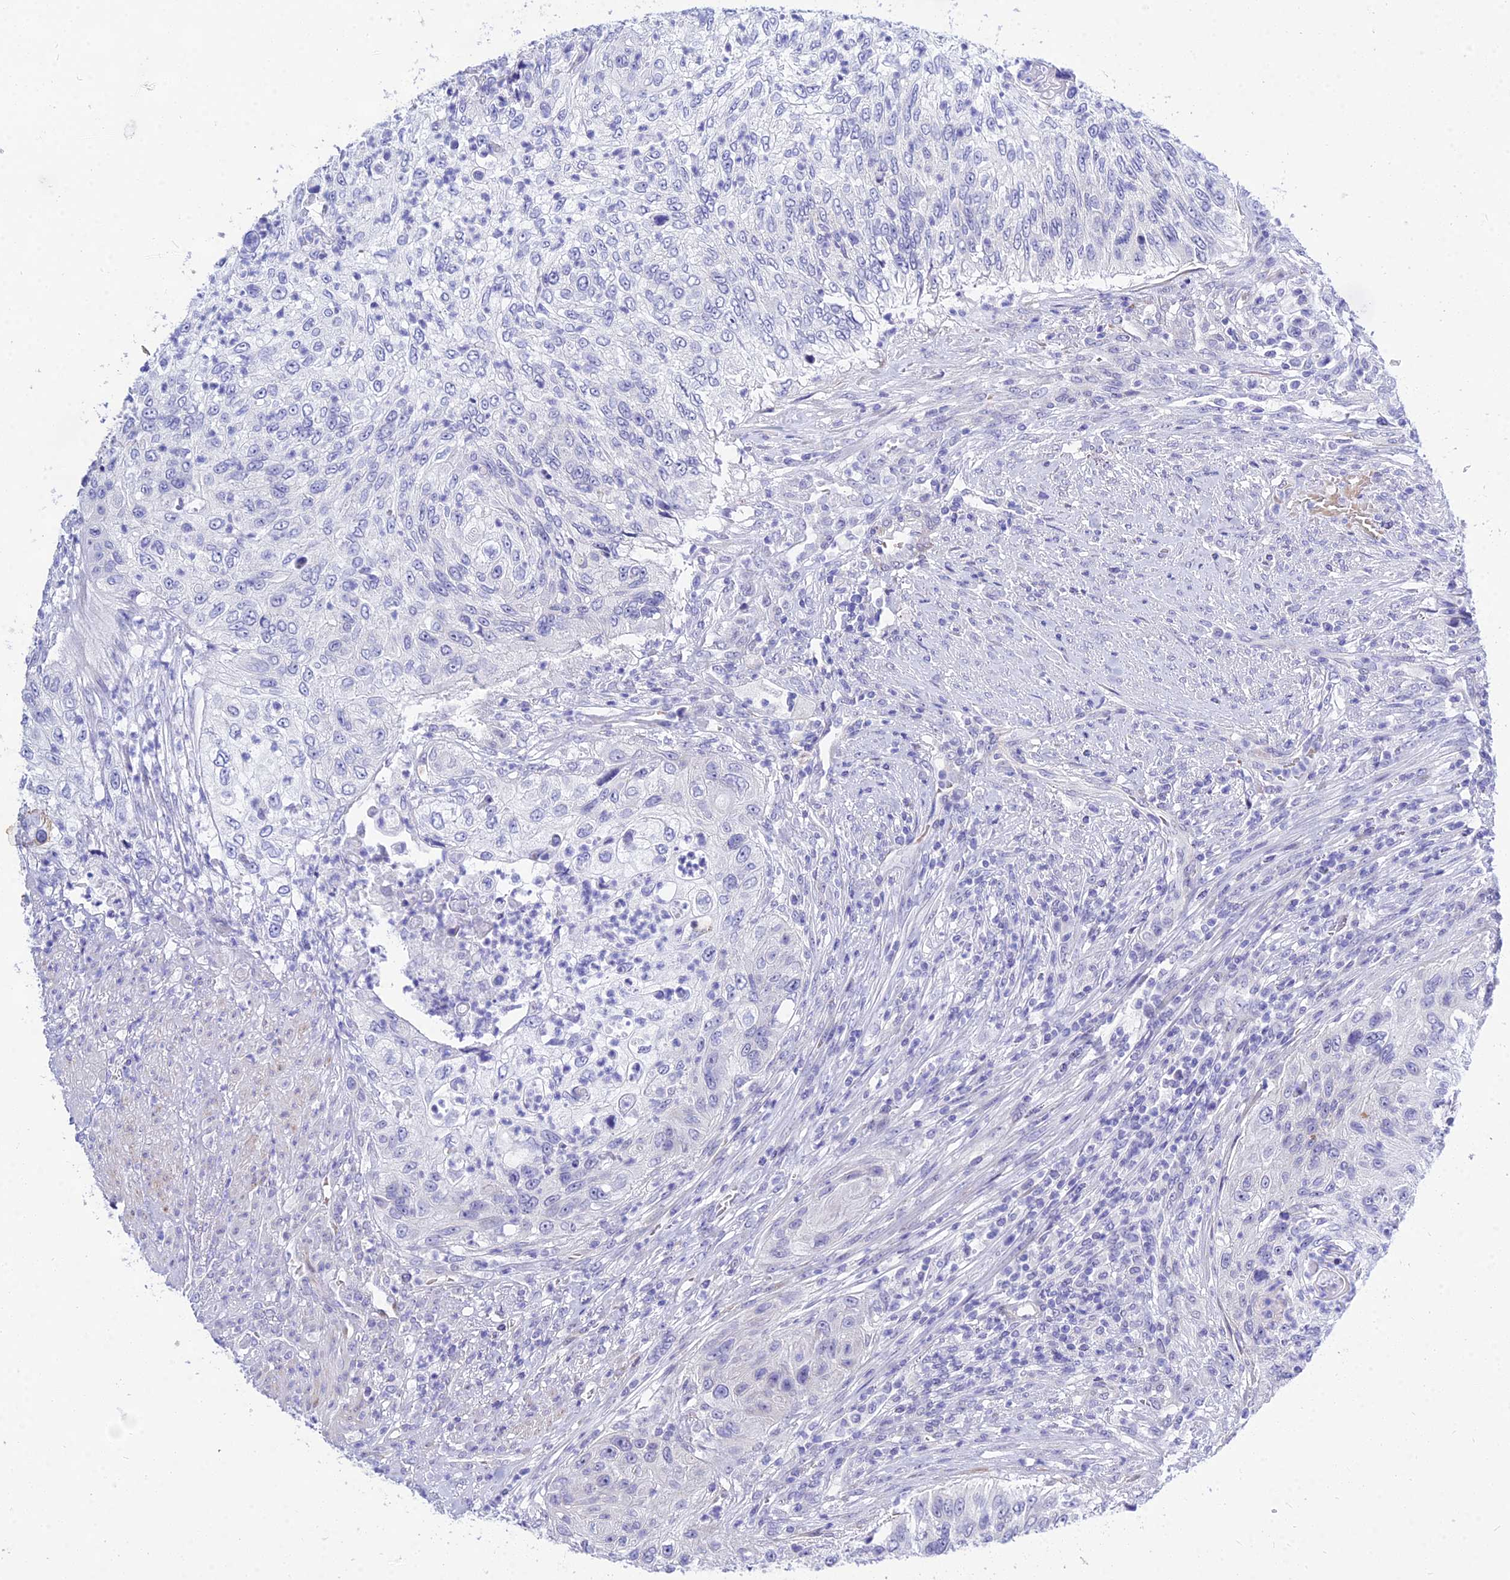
{"staining": {"intensity": "moderate", "quantity": "<25%", "location": "nuclear"}, "tissue": "urothelial cancer", "cell_type": "Tumor cells", "image_type": "cancer", "snomed": [{"axis": "morphology", "description": "Urothelial carcinoma, High grade"}, {"axis": "topography", "description": "Urinary bladder"}], "caption": "A low amount of moderate nuclear staining is identified in approximately <25% of tumor cells in urothelial carcinoma (high-grade) tissue.", "gene": "DEFB107A", "patient": {"sex": "female", "age": 60}}